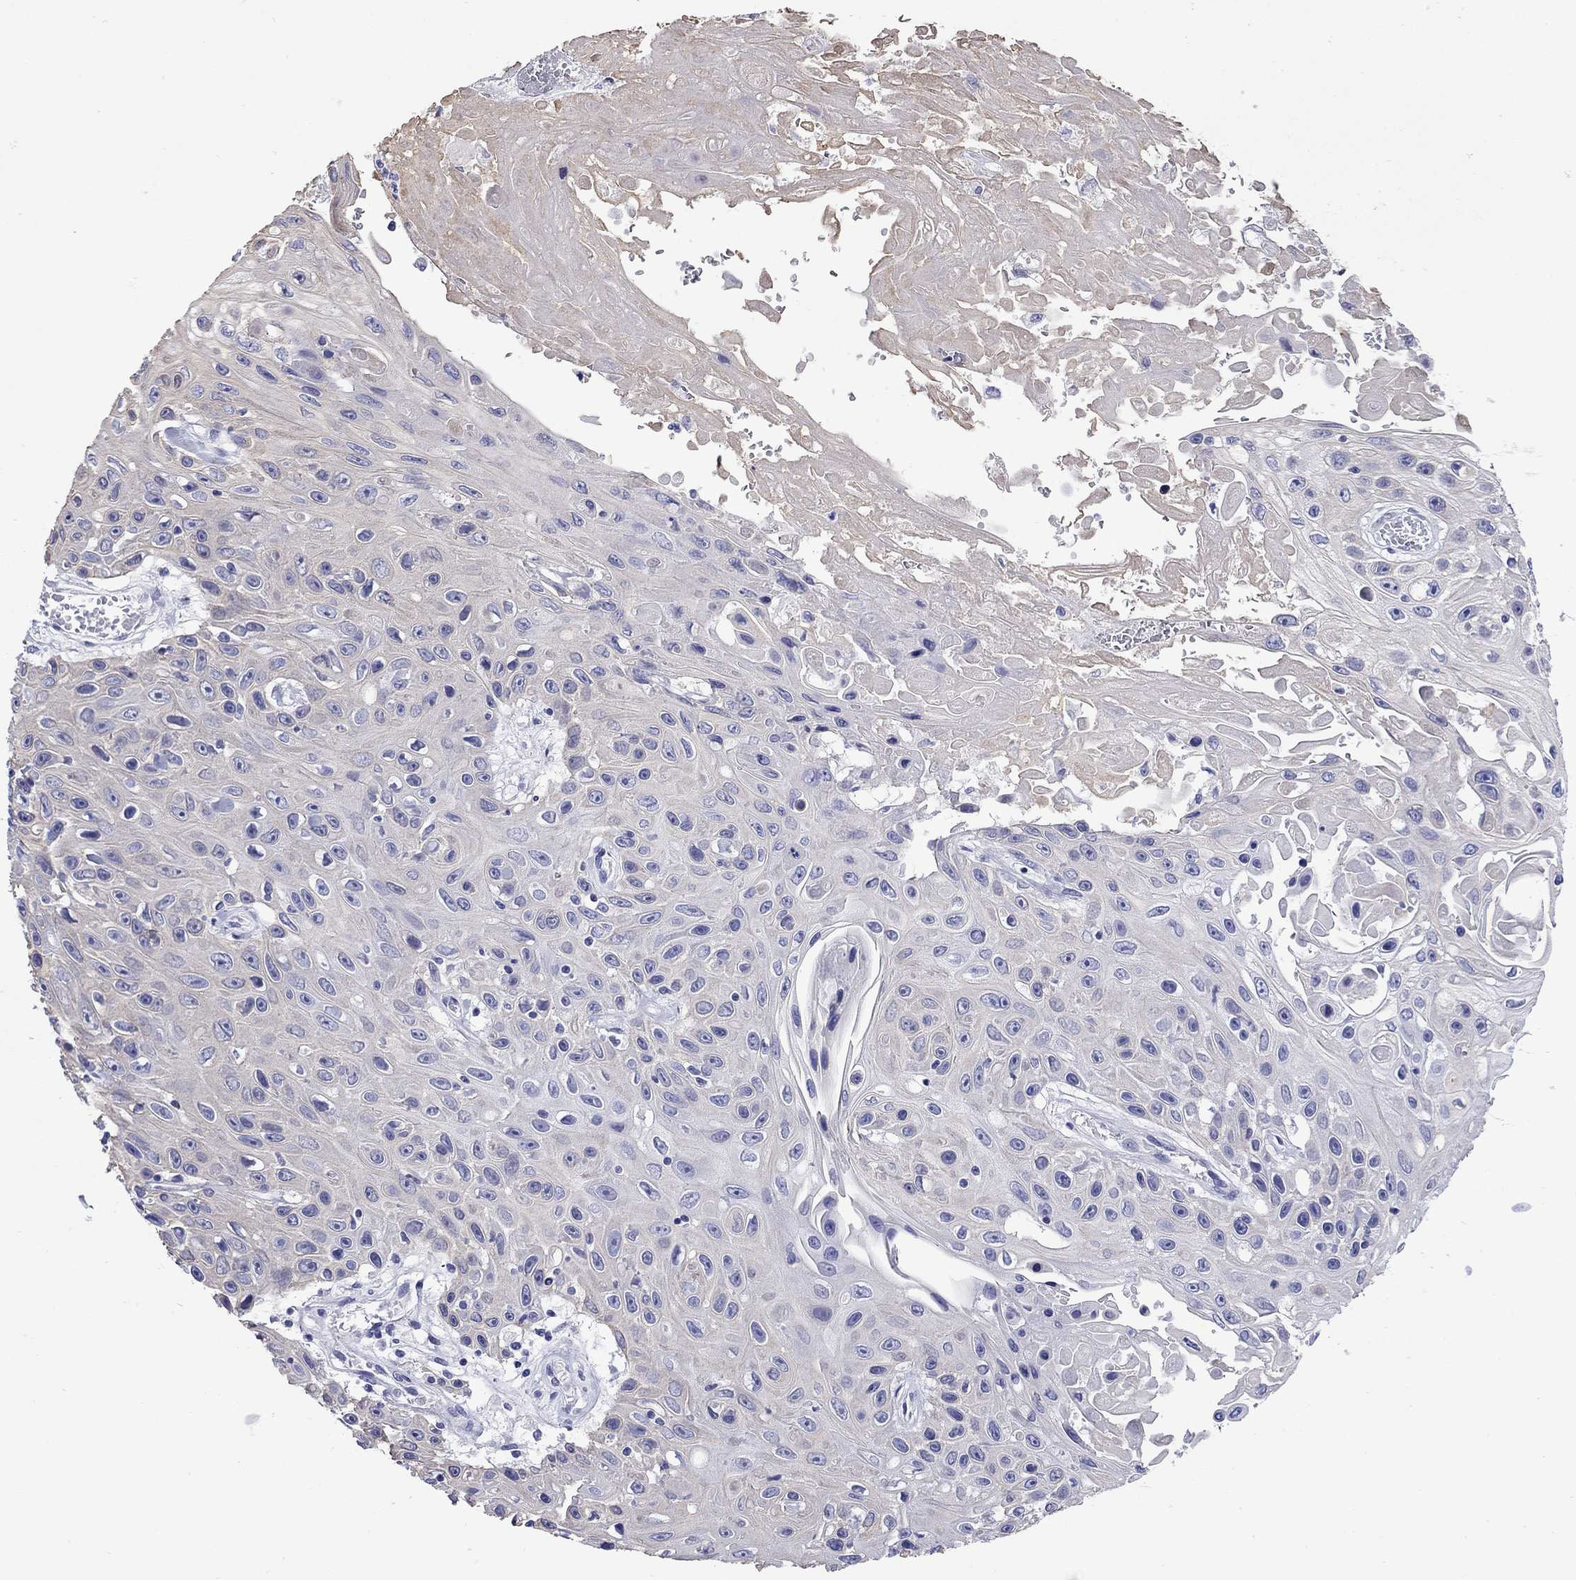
{"staining": {"intensity": "weak", "quantity": "25%-75%", "location": "cytoplasmic/membranous"}, "tissue": "skin cancer", "cell_type": "Tumor cells", "image_type": "cancer", "snomed": [{"axis": "morphology", "description": "Squamous cell carcinoma, NOS"}, {"axis": "topography", "description": "Skin"}], "caption": "Immunohistochemical staining of skin cancer (squamous cell carcinoma) reveals weak cytoplasmic/membranous protein positivity in approximately 25%-75% of tumor cells.", "gene": "CMYA5", "patient": {"sex": "male", "age": 82}}